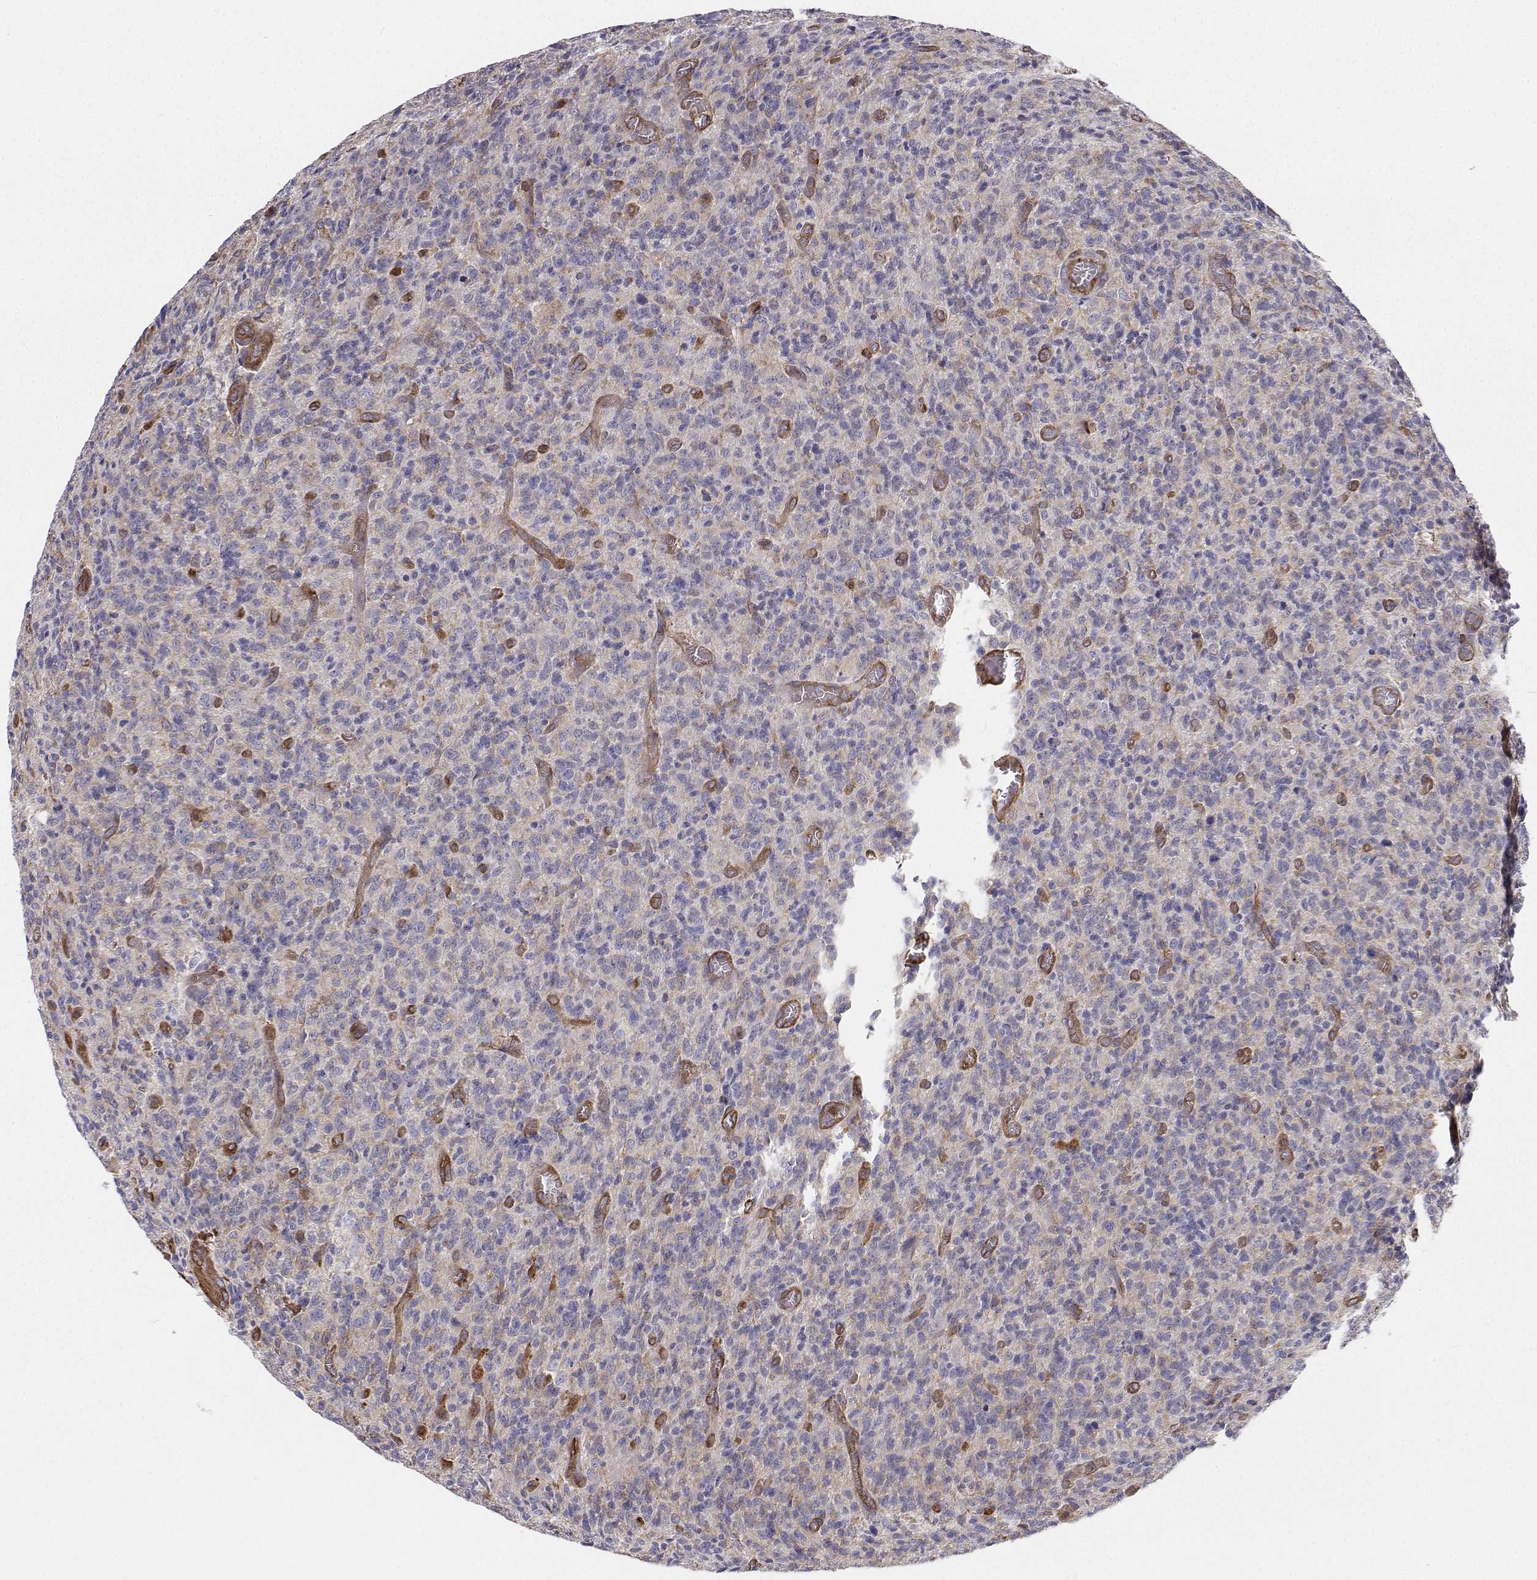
{"staining": {"intensity": "negative", "quantity": "none", "location": "none"}, "tissue": "glioma", "cell_type": "Tumor cells", "image_type": "cancer", "snomed": [{"axis": "morphology", "description": "Glioma, malignant, High grade"}, {"axis": "topography", "description": "Brain"}], "caption": "A high-resolution micrograph shows immunohistochemistry staining of glioma, which exhibits no significant expression in tumor cells.", "gene": "MYH9", "patient": {"sex": "male", "age": 76}}